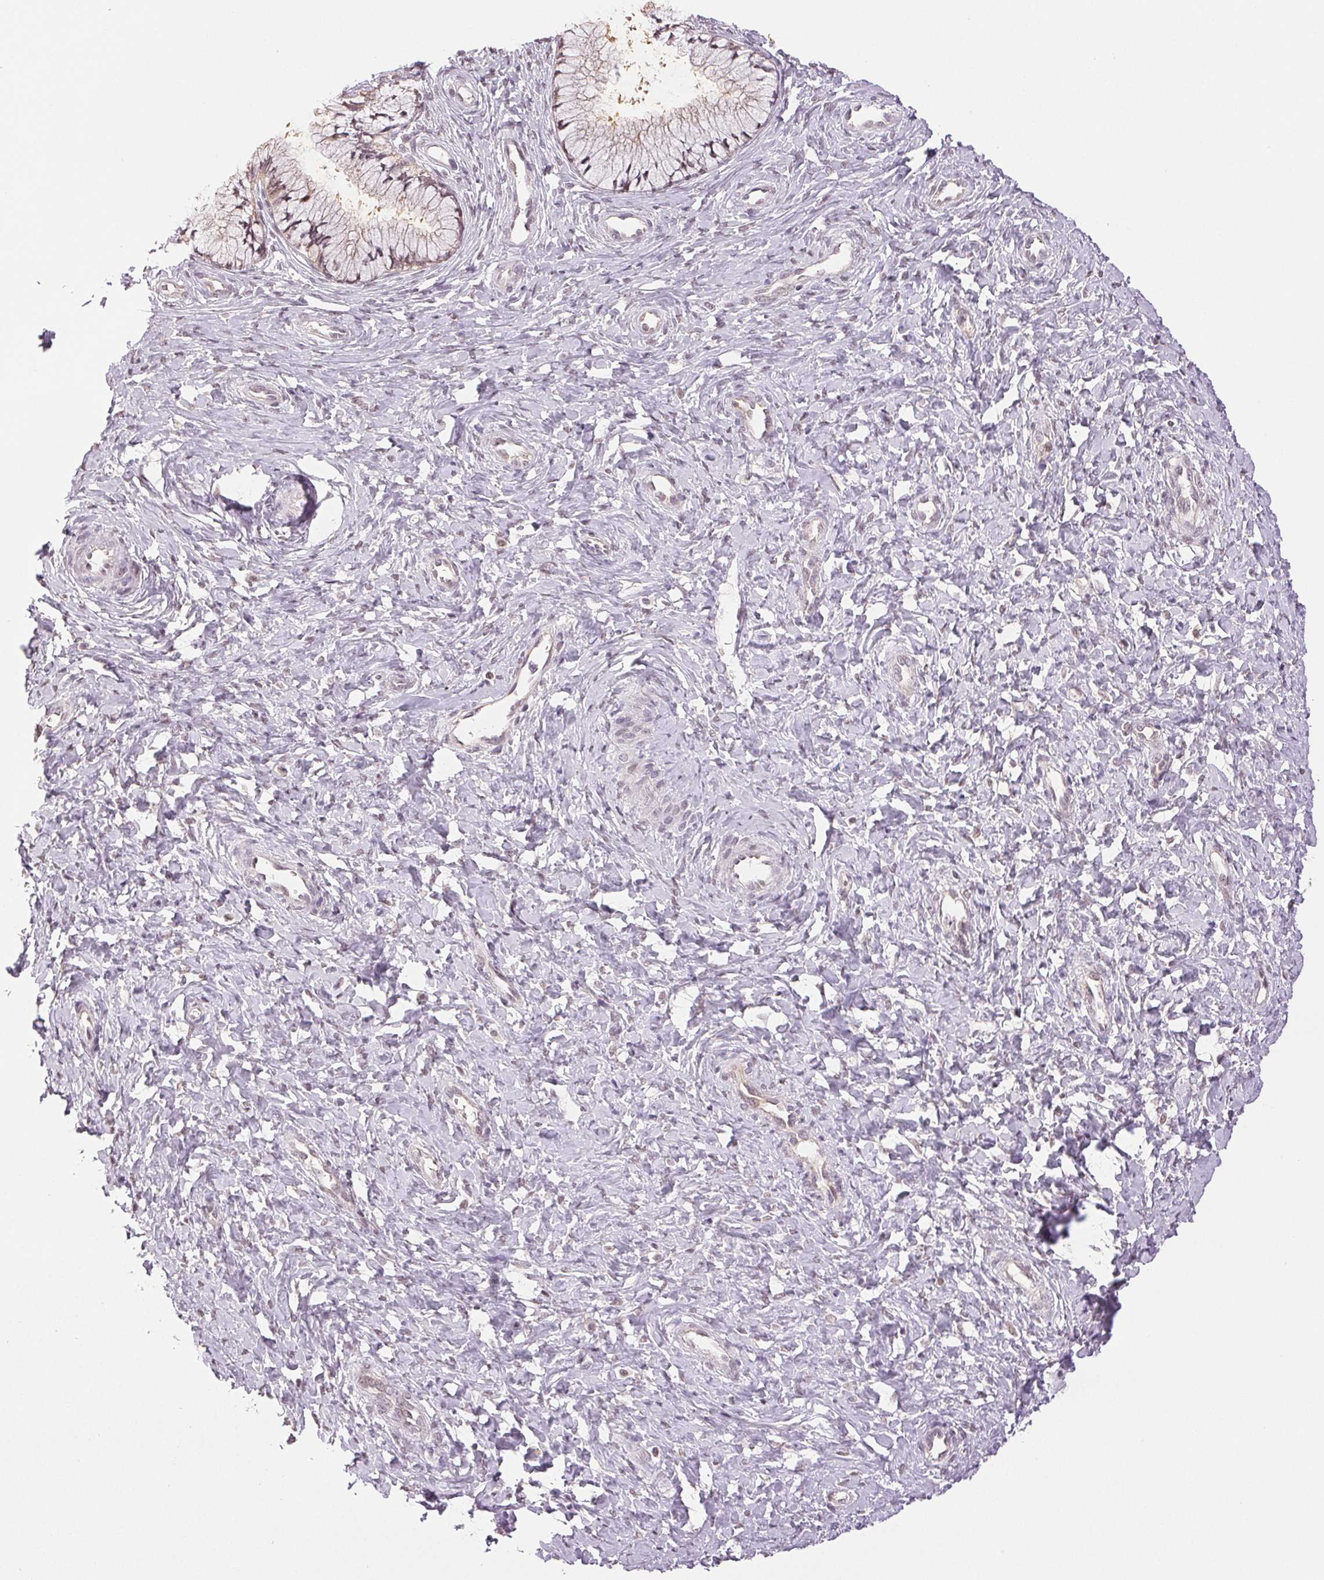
{"staining": {"intensity": "weak", "quantity": "25%-75%", "location": "nuclear"}, "tissue": "cervix", "cell_type": "Glandular cells", "image_type": "normal", "snomed": [{"axis": "morphology", "description": "Normal tissue, NOS"}, {"axis": "topography", "description": "Cervix"}], "caption": "Immunohistochemical staining of normal cervix exhibits 25%-75% levels of weak nuclear protein positivity in about 25%-75% of glandular cells. Using DAB (3,3'-diaminobenzidine) (brown) and hematoxylin (blue) stains, captured at high magnification using brightfield microscopy.", "gene": "PLCB1", "patient": {"sex": "female", "age": 37}}